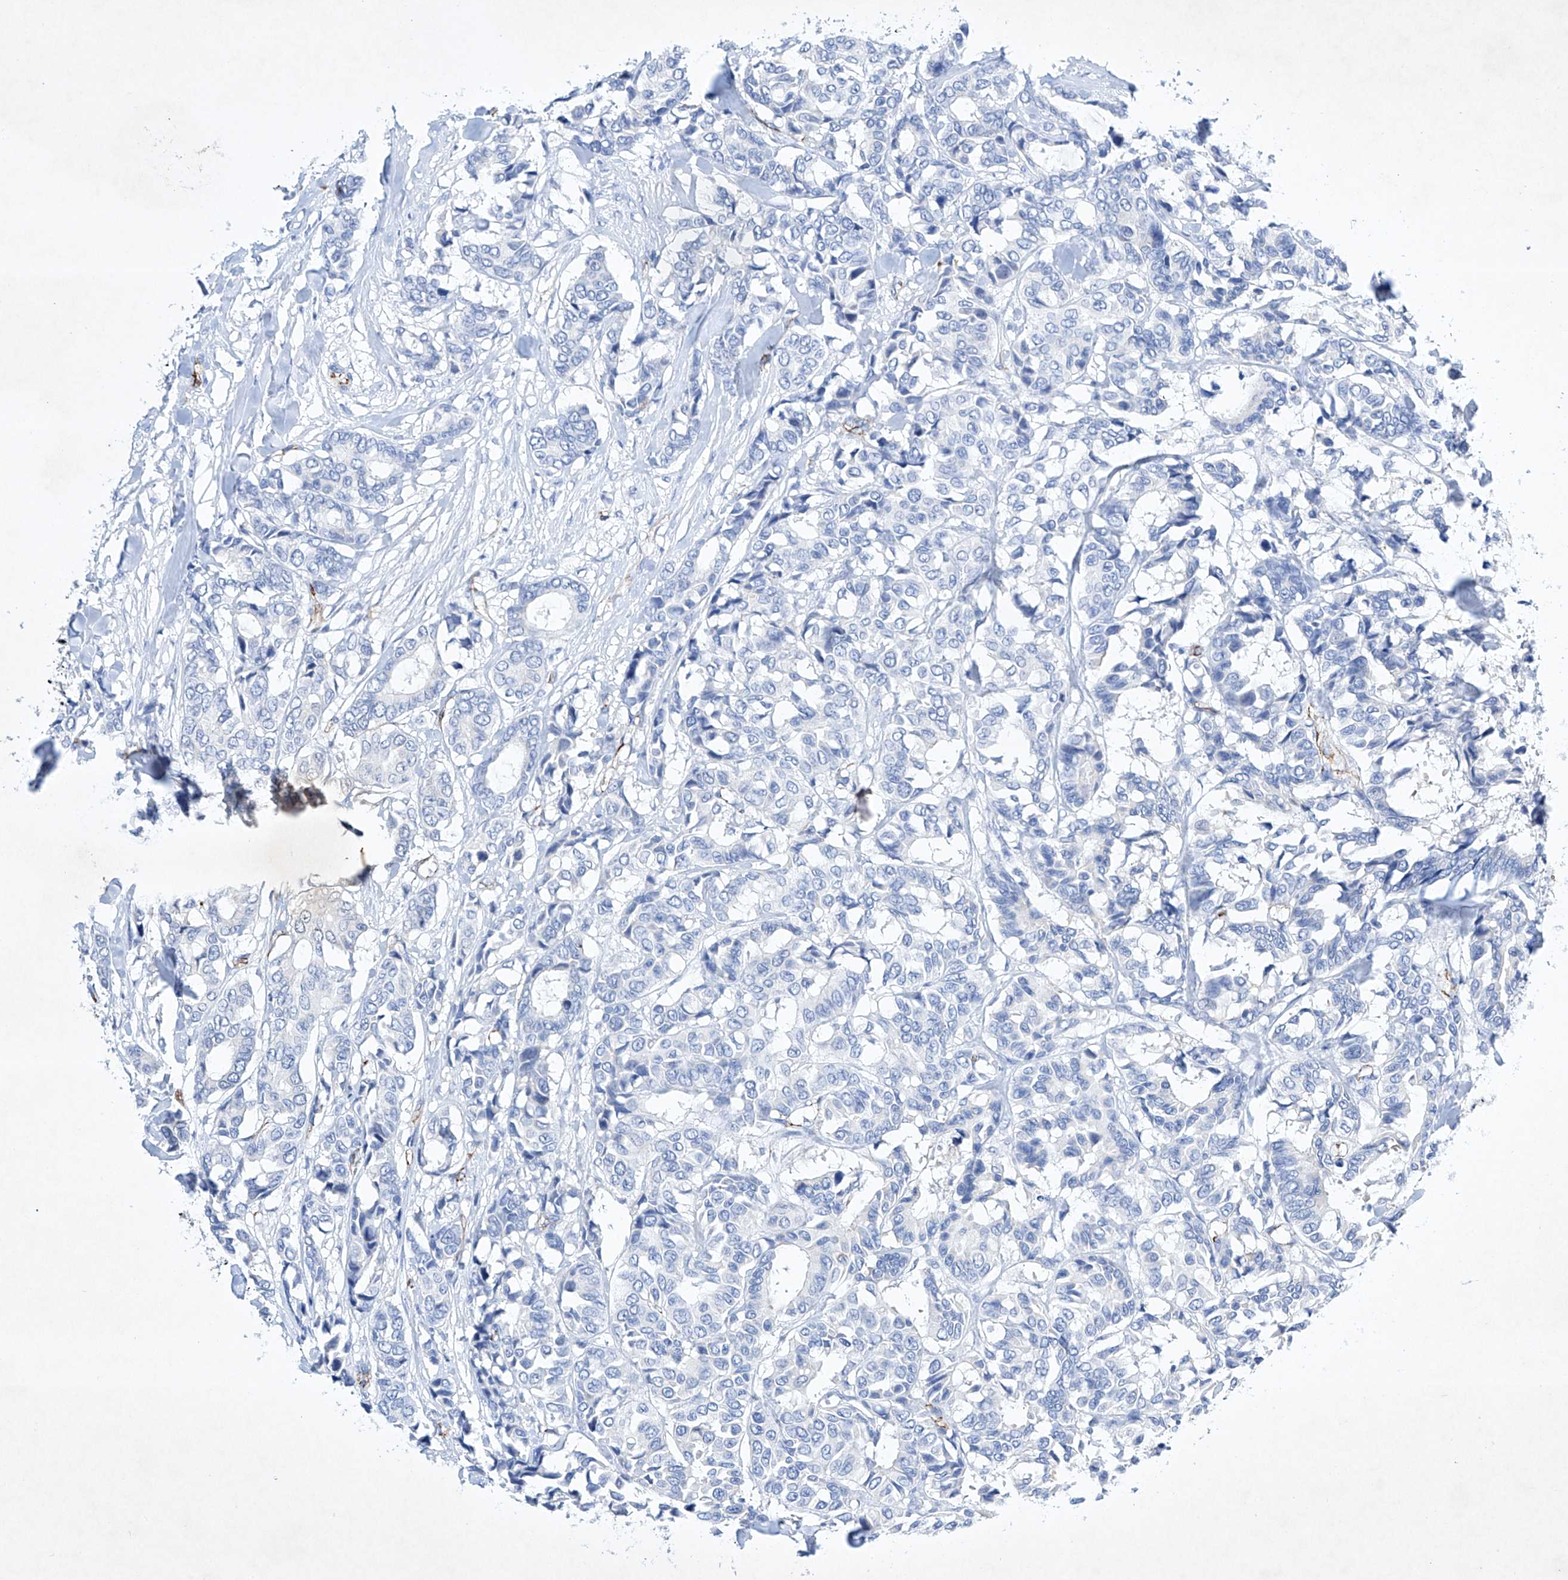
{"staining": {"intensity": "negative", "quantity": "none", "location": "none"}, "tissue": "breast cancer", "cell_type": "Tumor cells", "image_type": "cancer", "snomed": [{"axis": "morphology", "description": "Duct carcinoma"}, {"axis": "topography", "description": "Breast"}], "caption": "The photomicrograph exhibits no significant staining in tumor cells of invasive ductal carcinoma (breast).", "gene": "ETV7", "patient": {"sex": "female", "age": 87}}